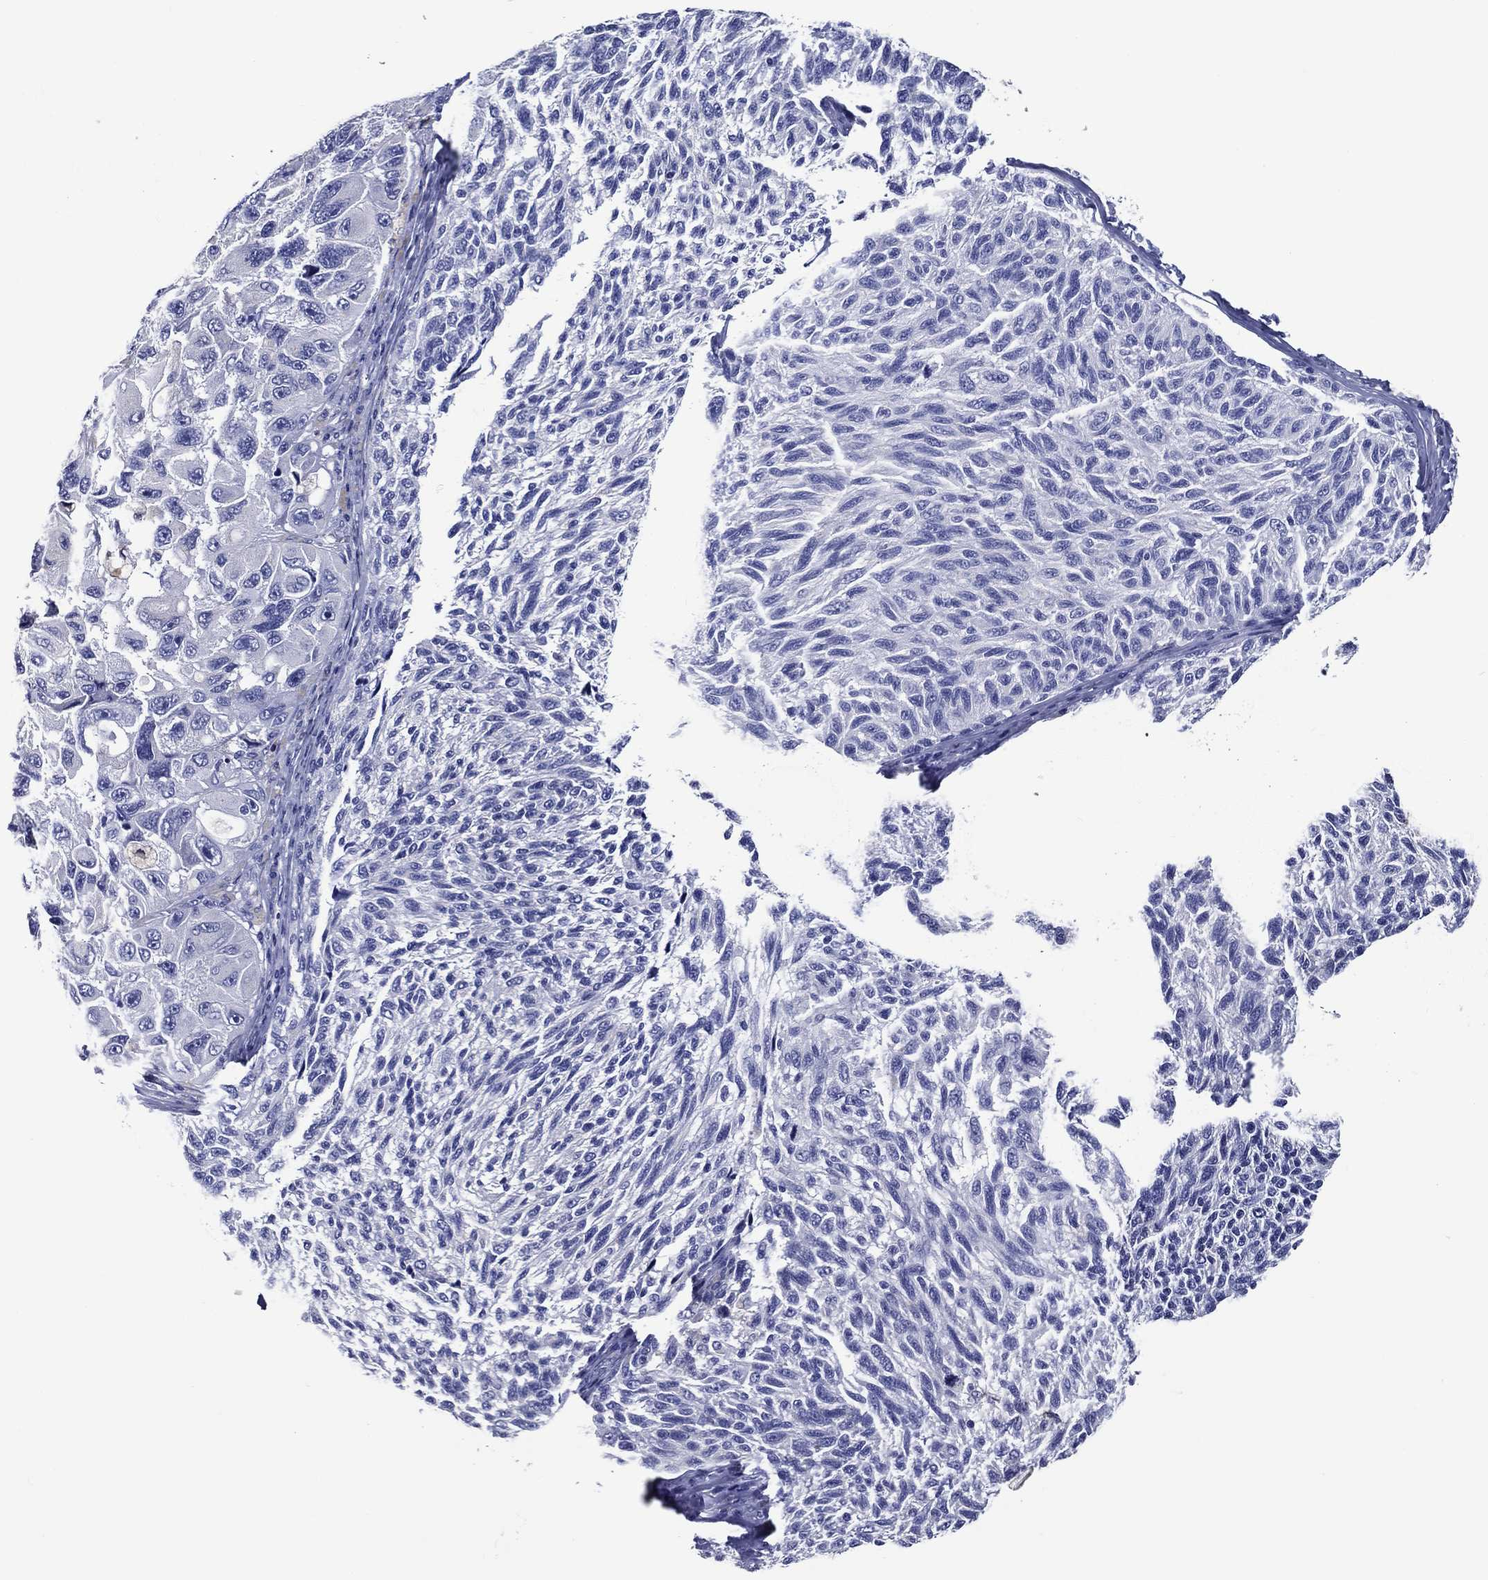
{"staining": {"intensity": "negative", "quantity": "none", "location": "none"}, "tissue": "melanoma", "cell_type": "Tumor cells", "image_type": "cancer", "snomed": [{"axis": "morphology", "description": "Malignant melanoma, NOS"}, {"axis": "topography", "description": "Skin"}], "caption": "Protein analysis of malignant melanoma displays no significant expression in tumor cells.", "gene": "ACE2", "patient": {"sex": "female", "age": 73}}